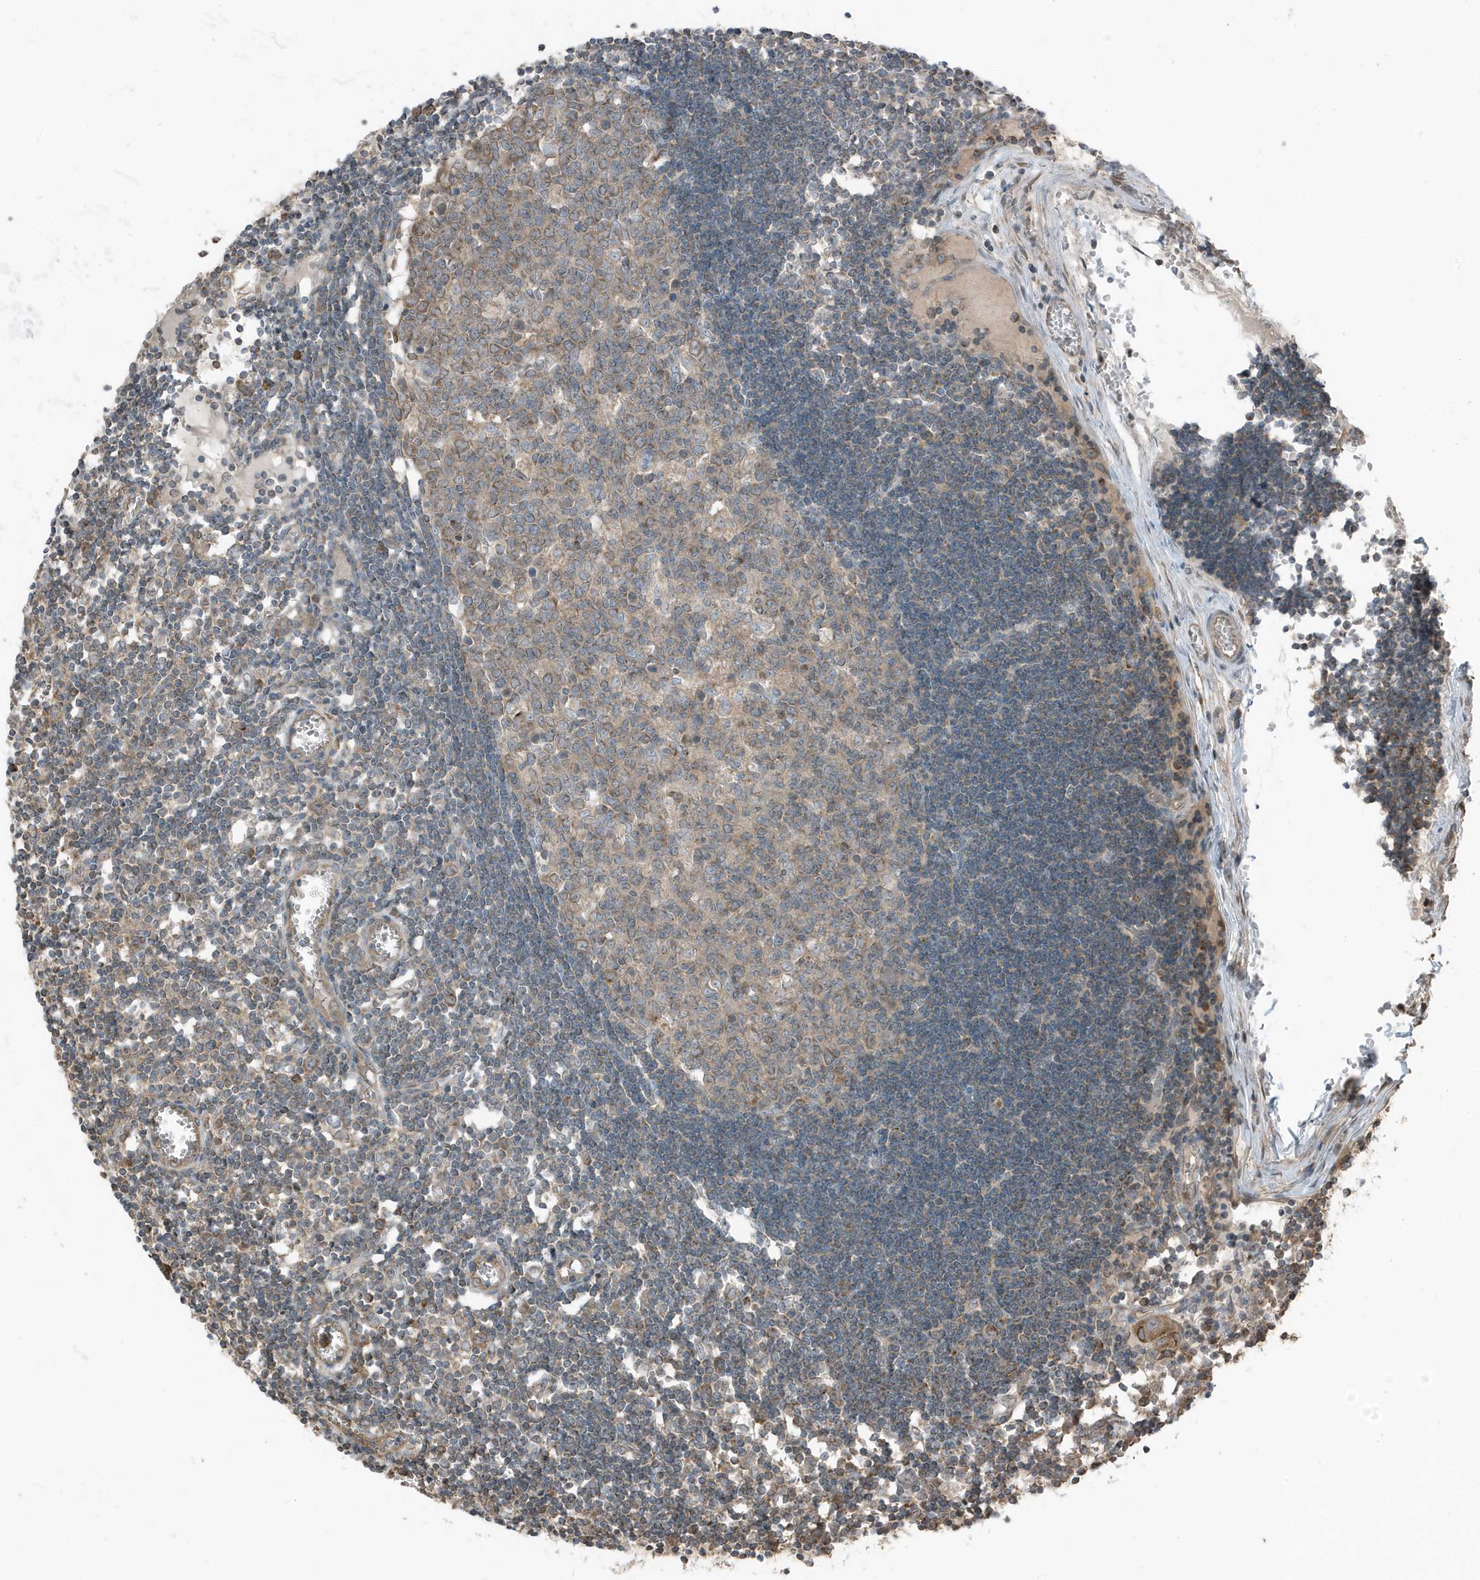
{"staining": {"intensity": "weak", "quantity": "25%-75%", "location": "cytoplasmic/membranous"}, "tissue": "lymph node", "cell_type": "Germinal center cells", "image_type": "normal", "snomed": [{"axis": "morphology", "description": "Normal tissue, NOS"}, {"axis": "topography", "description": "Lymph node"}], "caption": "Immunohistochemical staining of normal lymph node reveals 25%-75% levels of weak cytoplasmic/membranous protein positivity in approximately 25%-75% of germinal center cells. The staining is performed using DAB brown chromogen to label protein expression. The nuclei are counter-stained blue using hematoxylin.", "gene": "AZI2", "patient": {"sex": "female", "age": 11}}